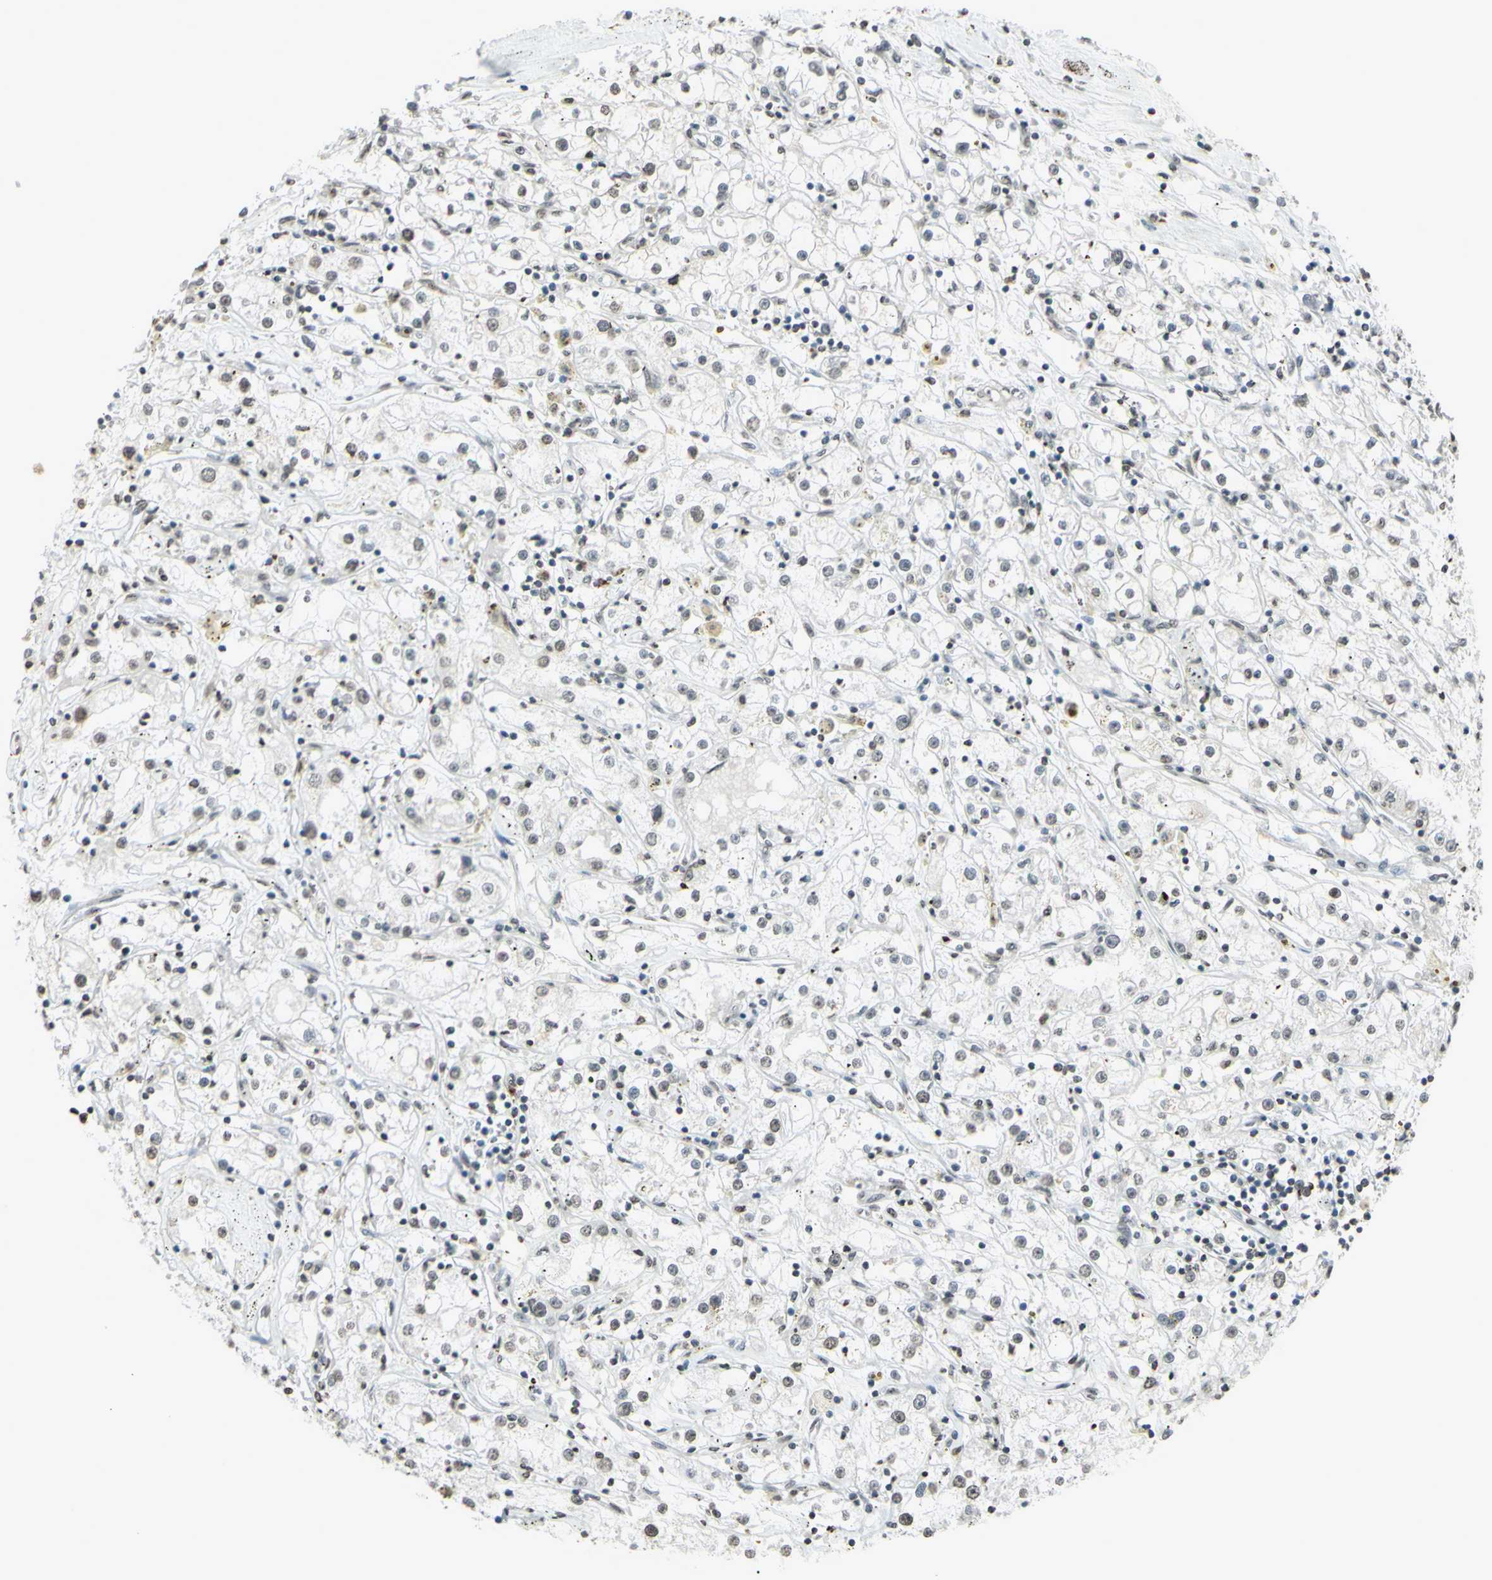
{"staining": {"intensity": "weak", "quantity": "<25%", "location": "nuclear"}, "tissue": "renal cancer", "cell_type": "Tumor cells", "image_type": "cancer", "snomed": [{"axis": "morphology", "description": "Adenocarcinoma, NOS"}, {"axis": "topography", "description": "Kidney"}], "caption": "Immunohistochemistry histopathology image of neoplastic tissue: human renal cancer stained with DAB (3,3'-diaminobenzidine) demonstrates no significant protein expression in tumor cells.", "gene": "CD79B", "patient": {"sex": "male", "age": 56}}